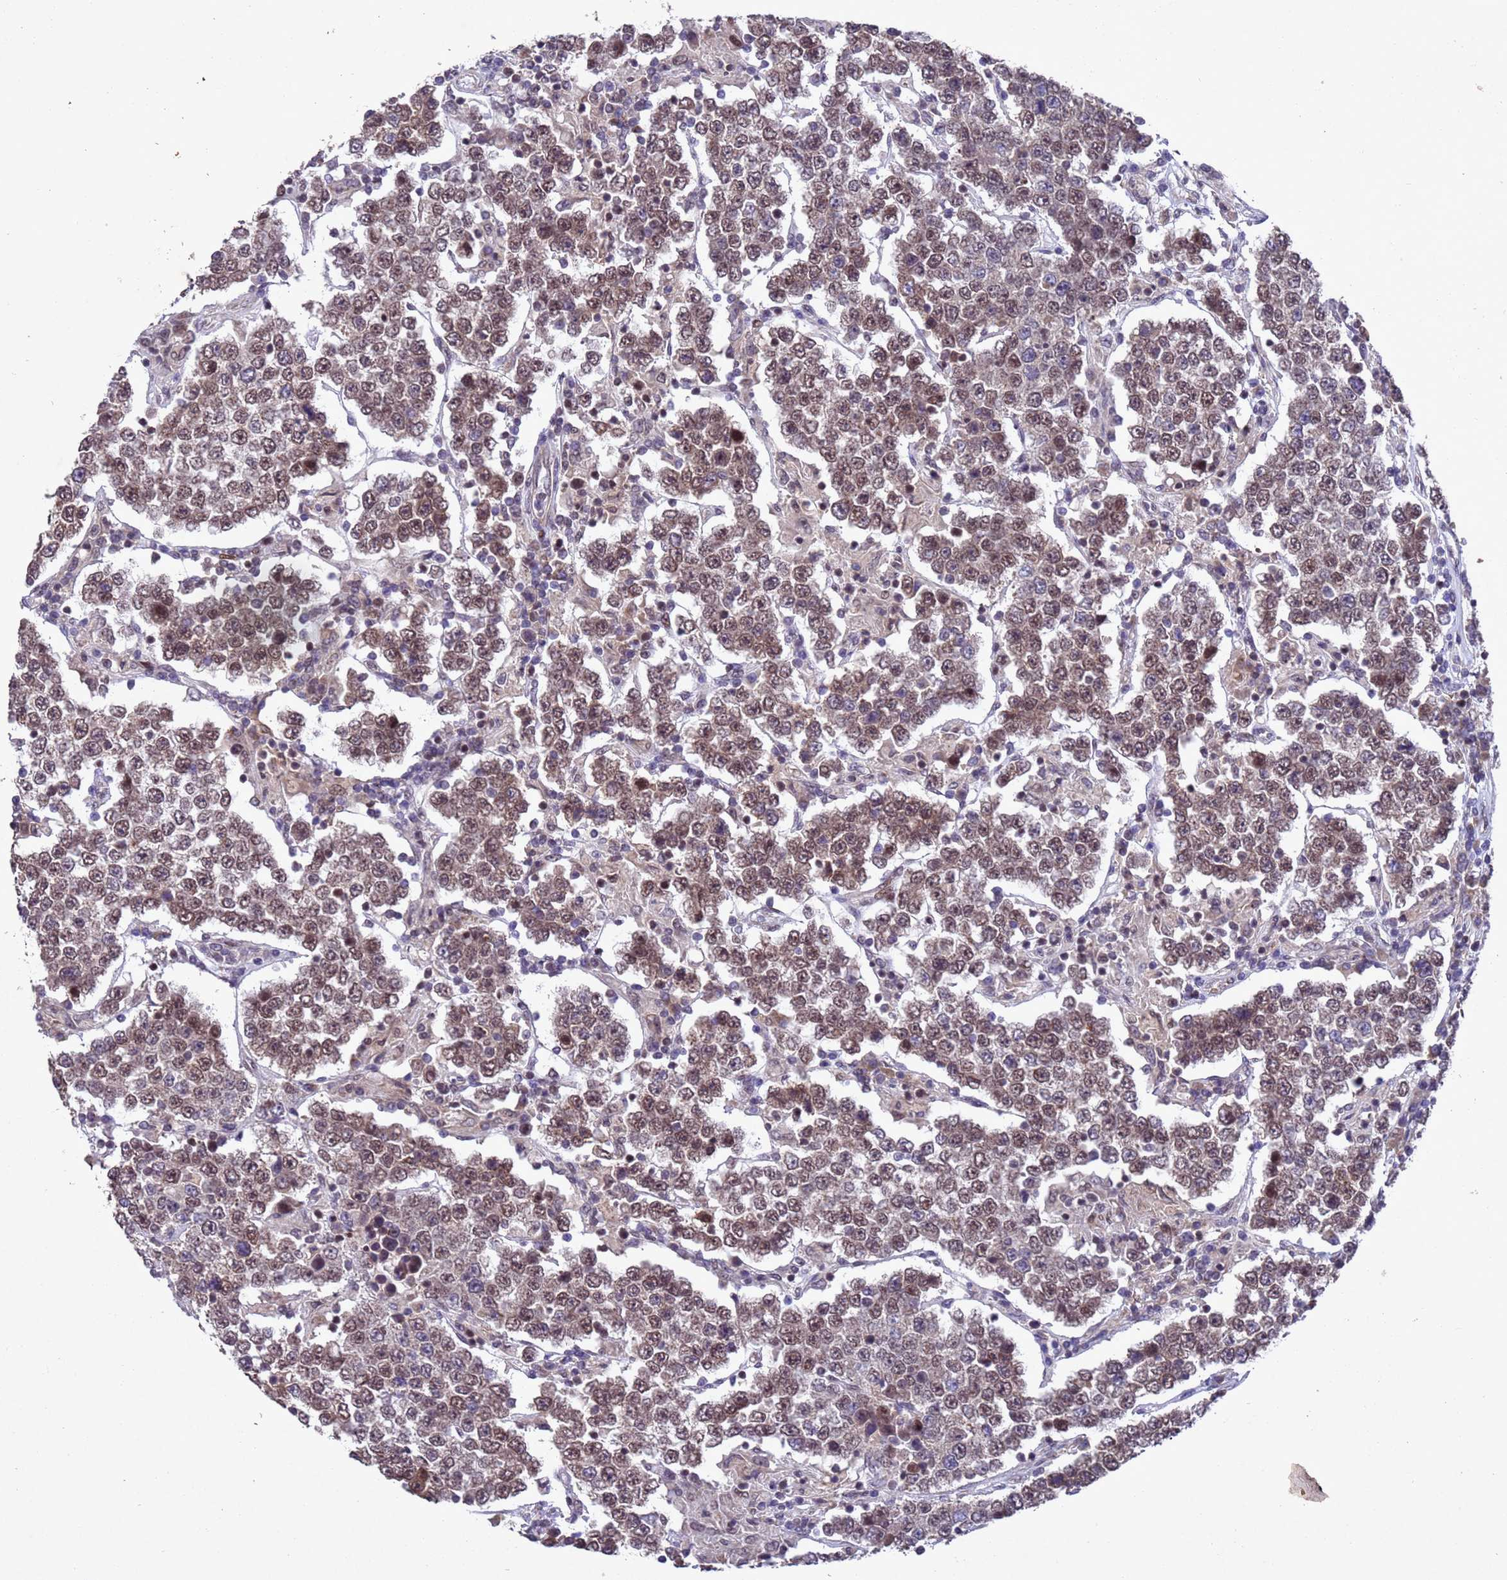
{"staining": {"intensity": "moderate", "quantity": "25%-75%", "location": "nuclear"}, "tissue": "testis cancer", "cell_type": "Tumor cells", "image_type": "cancer", "snomed": [{"axis": "morphology", "description": "Normal tissue, NOS"}, {"axis": "morphology", "description": "Urothelial carcinoma, High grade"}, {"axis": "morphology", "description": "Seminoma, NOS"}, {"axis": "morphology", "description": "Carcinoma, Embryonal, NOS"}, {"axis": "topography", "description": "Urinary bladder"}, {"axis": "topography", "description": "Testis"}], "caption": "About 25%-75% of tumor cells in testis cancer exhibit moderate nuclear protein staining as visualized by brown immunohistochemical staining.", "gene": "TBK1", "patient": {"sex": "male", "age": 41}}